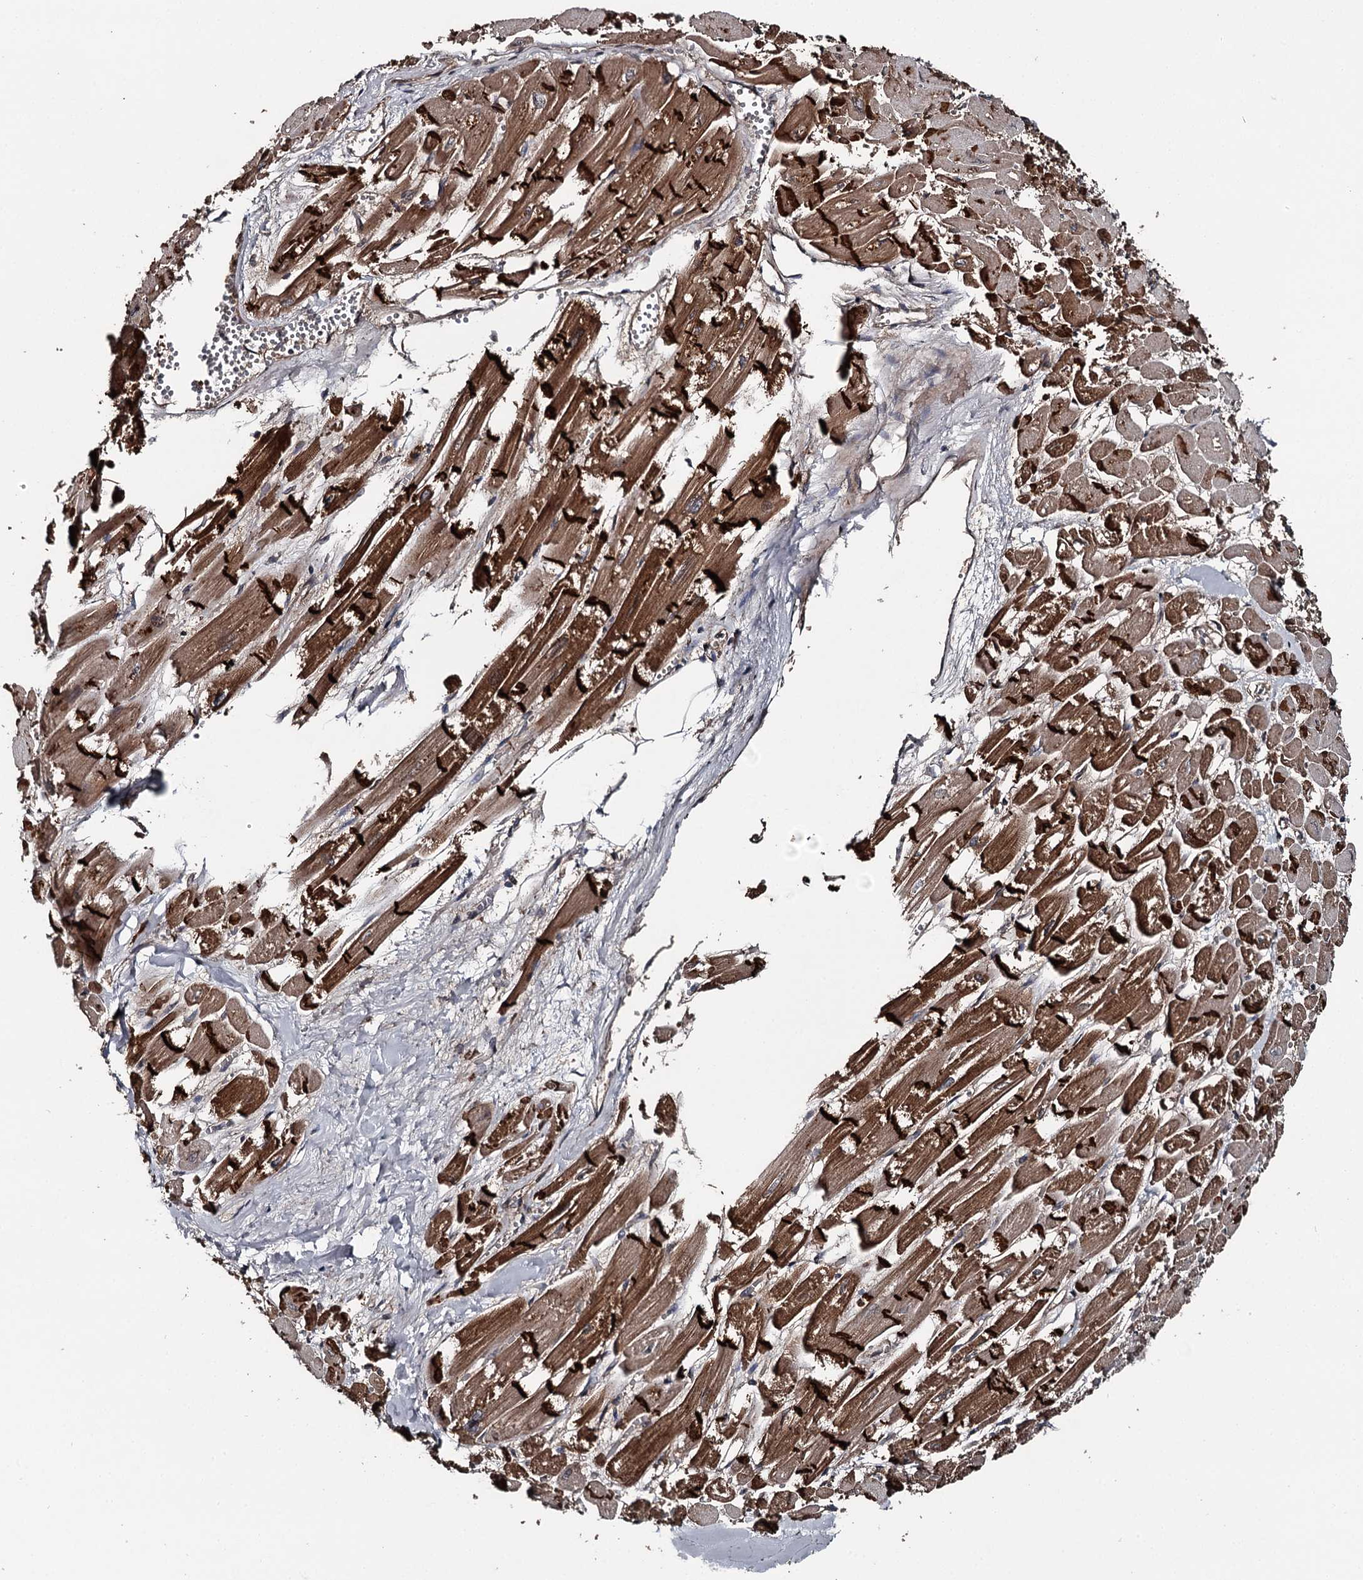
{"staining": {"intensity": "strong", "quantity": ">75%", "location": "cytoplasmic/membranous"}, "tissue": "heart muscle", "cell_type": "Cardiomyocytes", "image_type": "normal", "snomed": [{"axis": "morphology", "description": "Normal tissue, NOS"}, {"axis": "topography", "description": "Heart"}], "caption": "This is a histology image of IHC staining of unremarkable heart muscle, which shows strong expression in the cytoplasmic/membranous of cardiomyocytes.", "gene": "RAB21", "patient": {"sex": "male", "age": 54}}